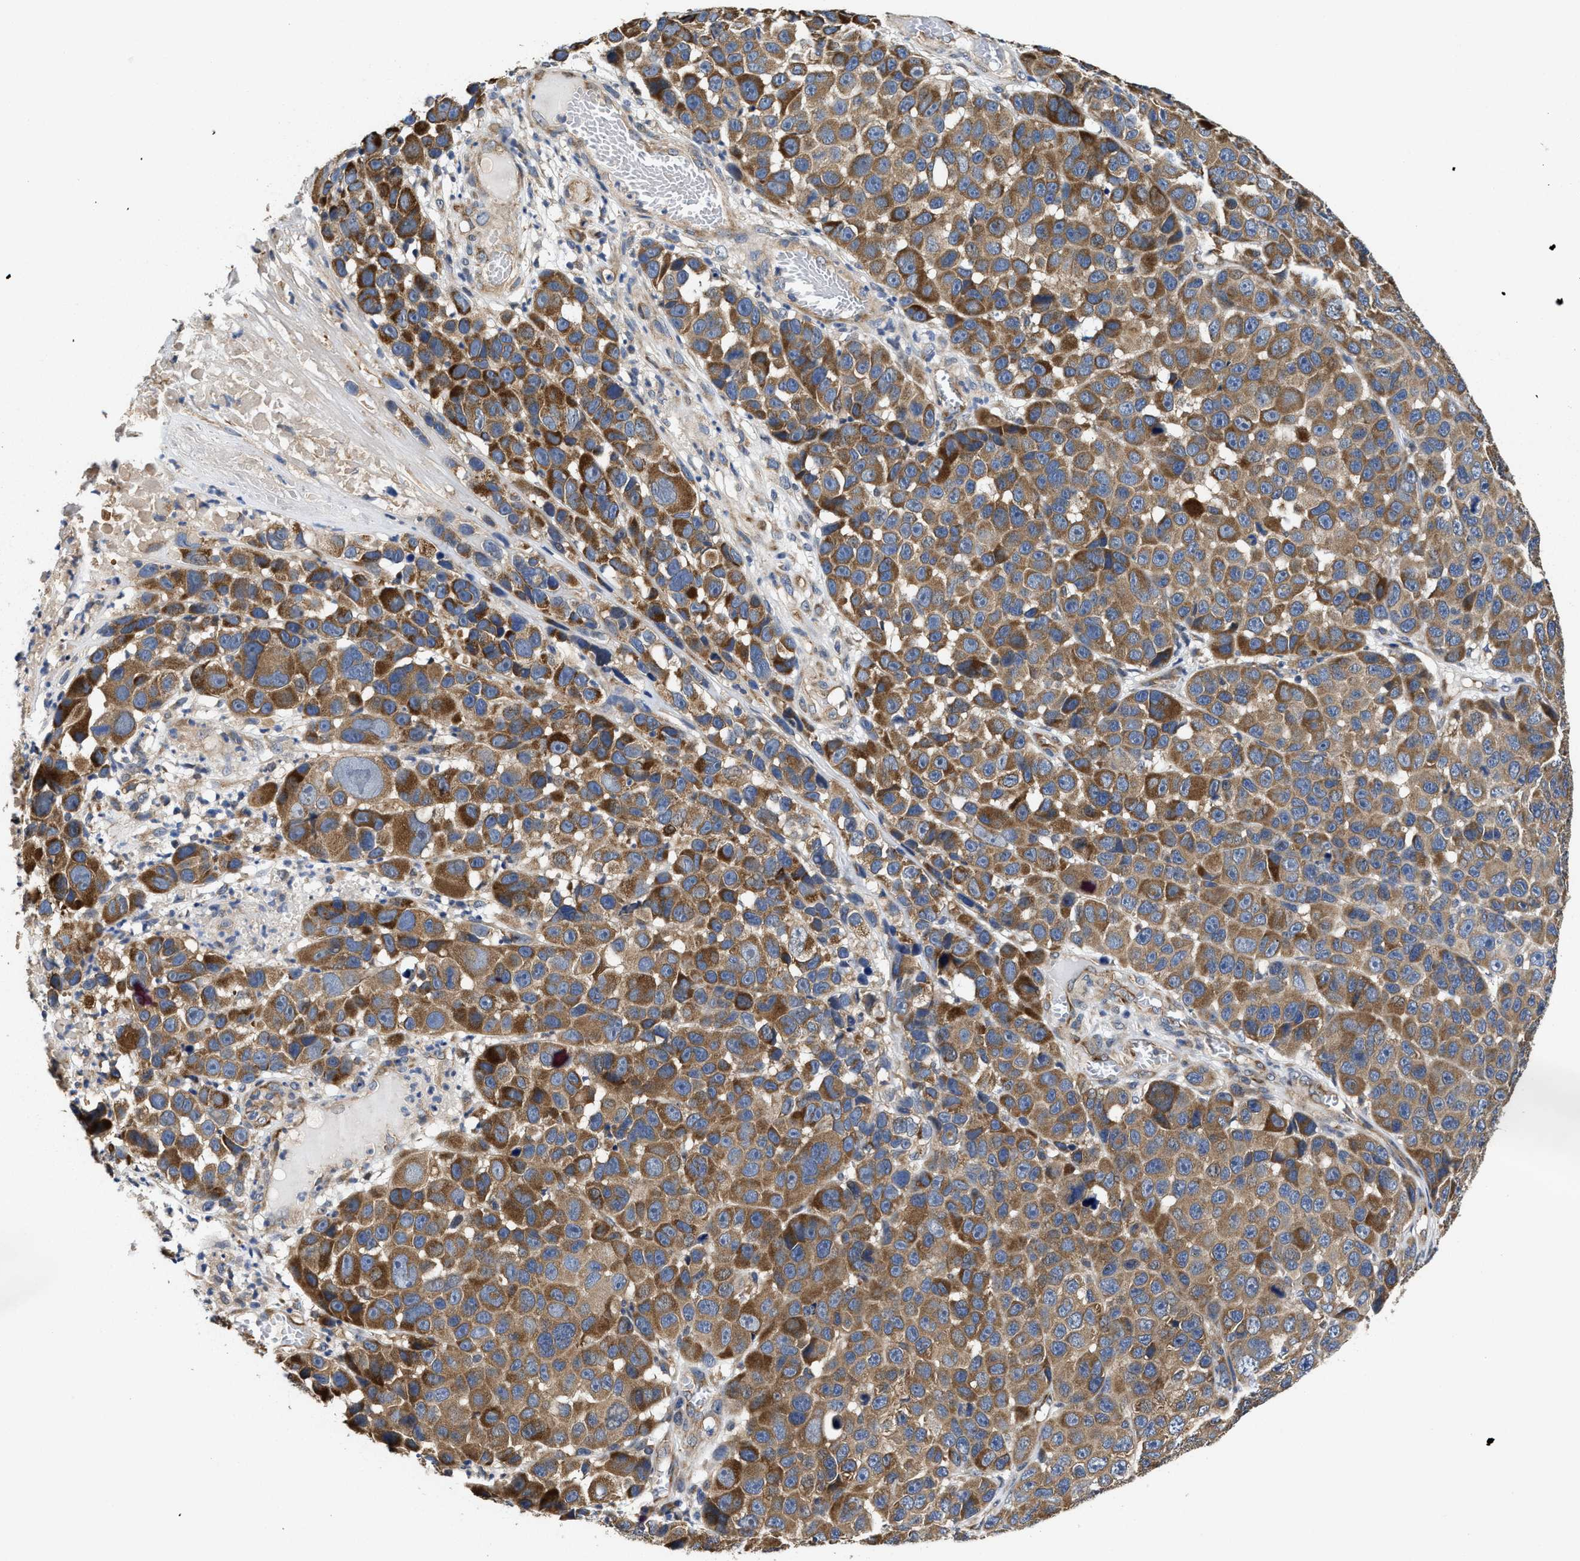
{"staining": {"intensity": "moderate", "quantity": ">75%", "location": "cytoplasmic/membranous"}, "tissue": "melanoma", "cell_type": "Tumor cells", "image_type": "cancer", "snomed": [{"axis": "morphology", "description": "Malignant melanoma, NOS"}, {"axis": "topography", "description": "Skin"}], "caption": "Immunohistochemical staining of human melanoma exhibits medium levels of moderate cytoplasmic/membranous positivity in approximately >75% of tumor cells.", "gene": "TRAF6", "patient": {"sex": "male", "age": 53}}